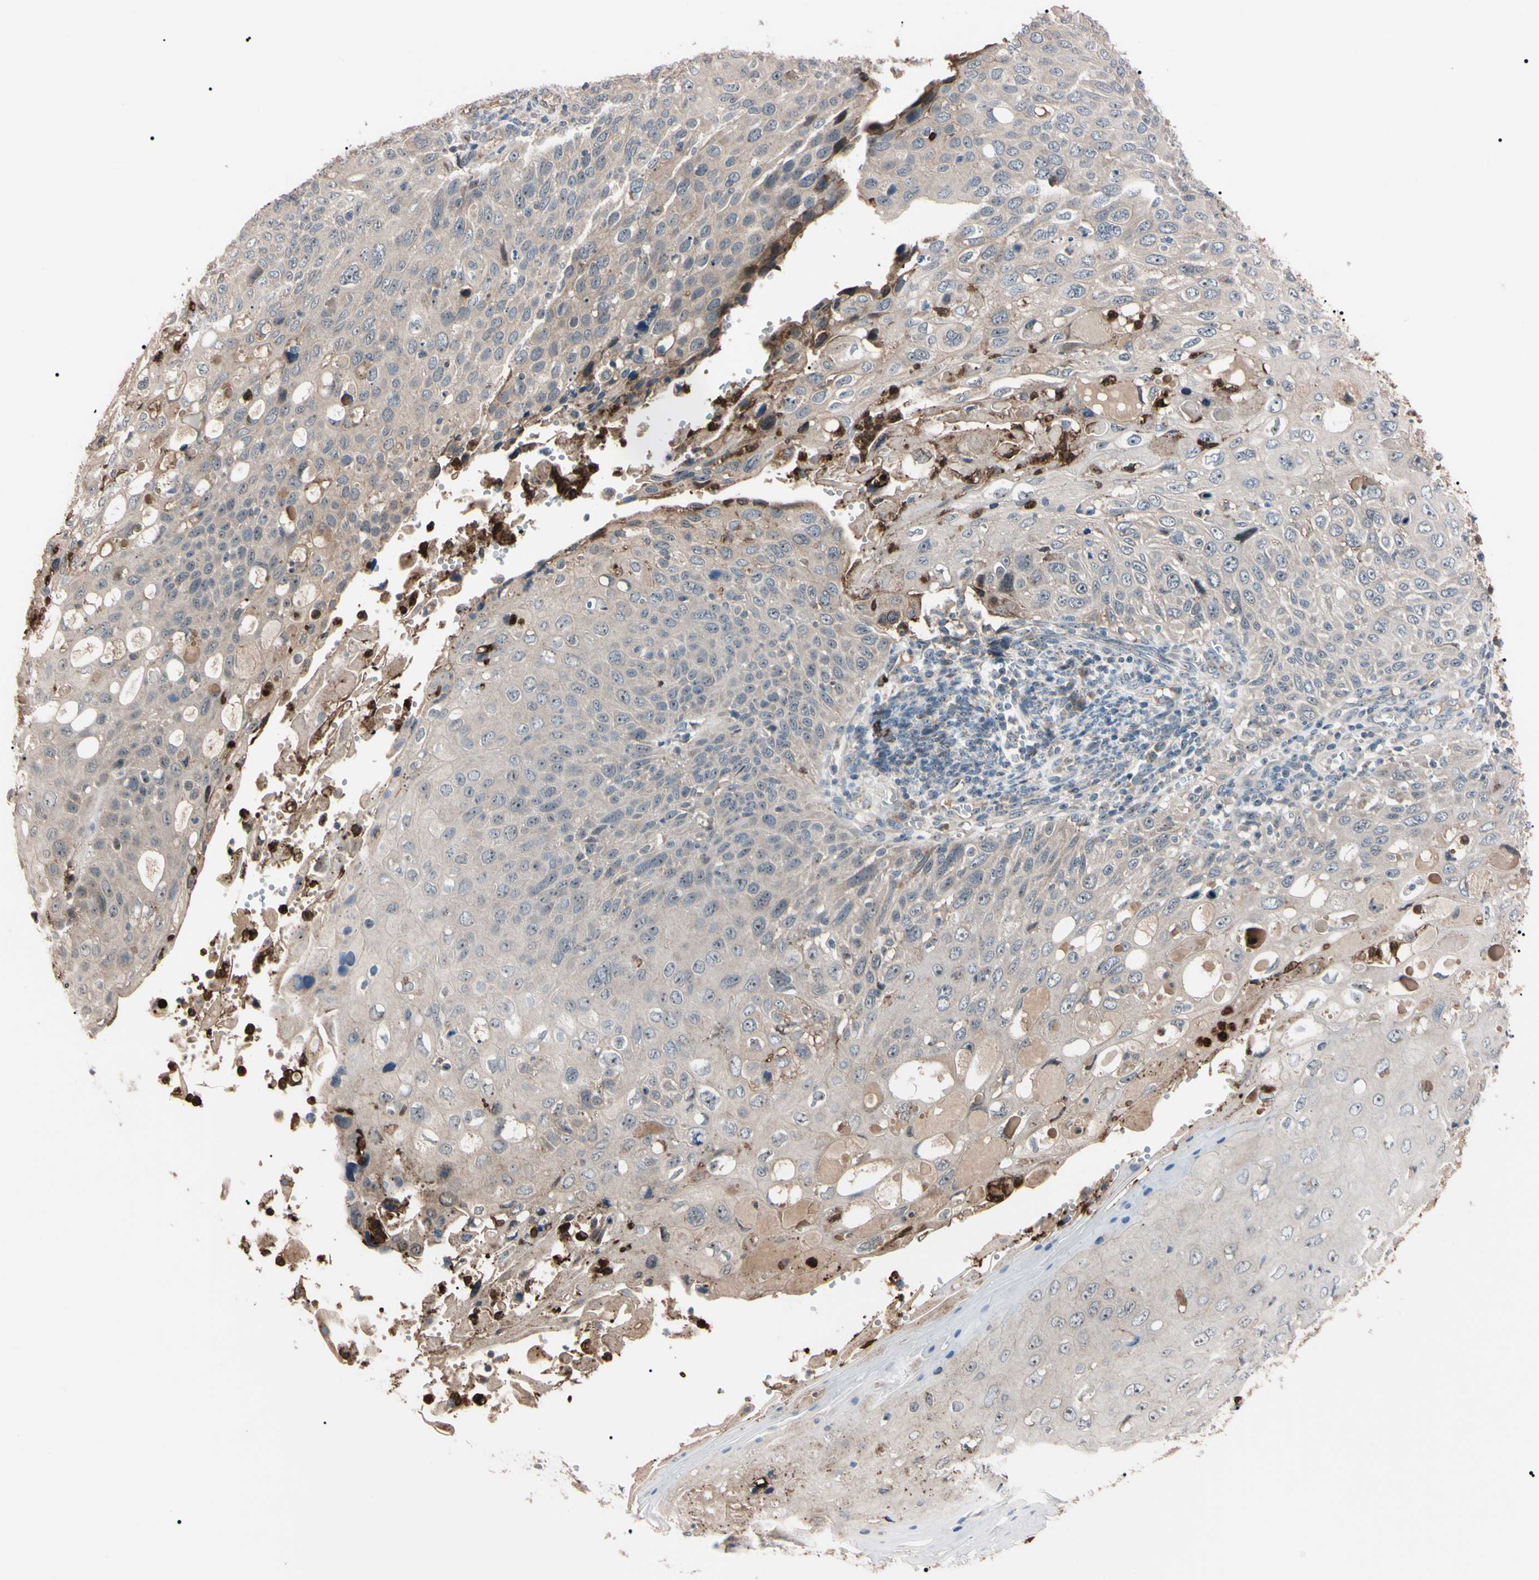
{"staining": {"intensity": "weak", "quantity": ">75%", "location": "cytoplasmic/membranous"}, "tissue": "cervical cancer", "cell_type": "Tumor cells", "image_type": "cancer", "snomed": [{"axis": "morphology", "description": "Squamous cell carcinoma, NOS"}, {"axis": "topography", "description": "Cervix"}], "caption": "IHC (DAB (3,3'-diaminobenzidine)) staining of cervical cancer reveals weak cytoplasmic/membranous protein expression in about >75% of tumor cells.", "gene": "TRAF5", "patient": {"sex": "female", "age": 70}}